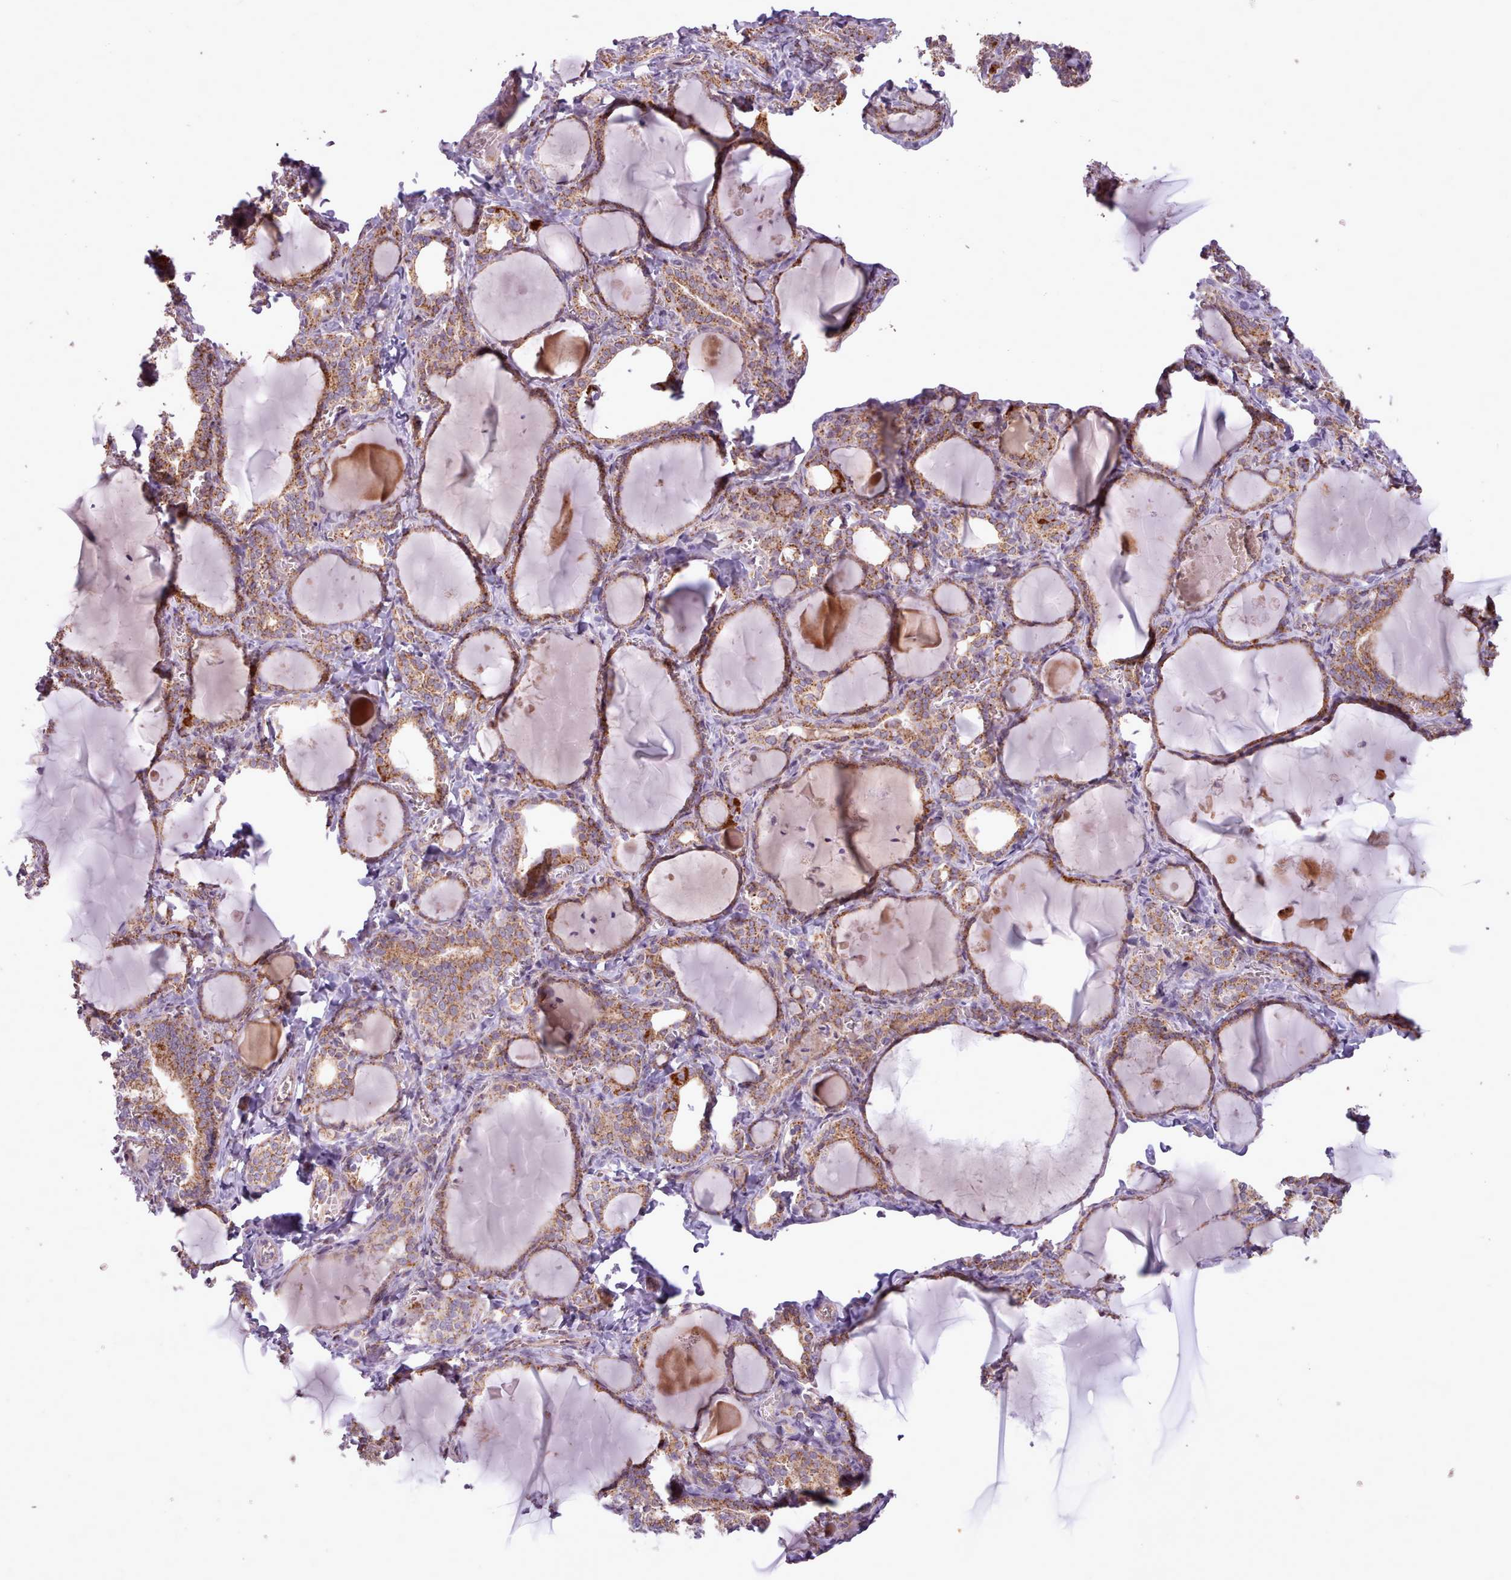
{"staining": {"intensity": "strong", "quantity": ">75%", "location": "cytoplasmic/membranous"}, "tissue": "thyroid gland", "cell_type": "Glandular cells", "image_type": "normal", "snomed": [{"axis": "morphology", "description": "Normal tissue, NOS"}, {"axis": "topography", "description": "Thyroid gland"}], "caption": "This histopathology image demonstrates IHC staining of unremarkable thyroid gland, with high strong cytoplasmic/membranous staining in approximately >75% of glandular cells.", "gene": "LIN7C", "patient": {"sex": "female", "age": 42}}